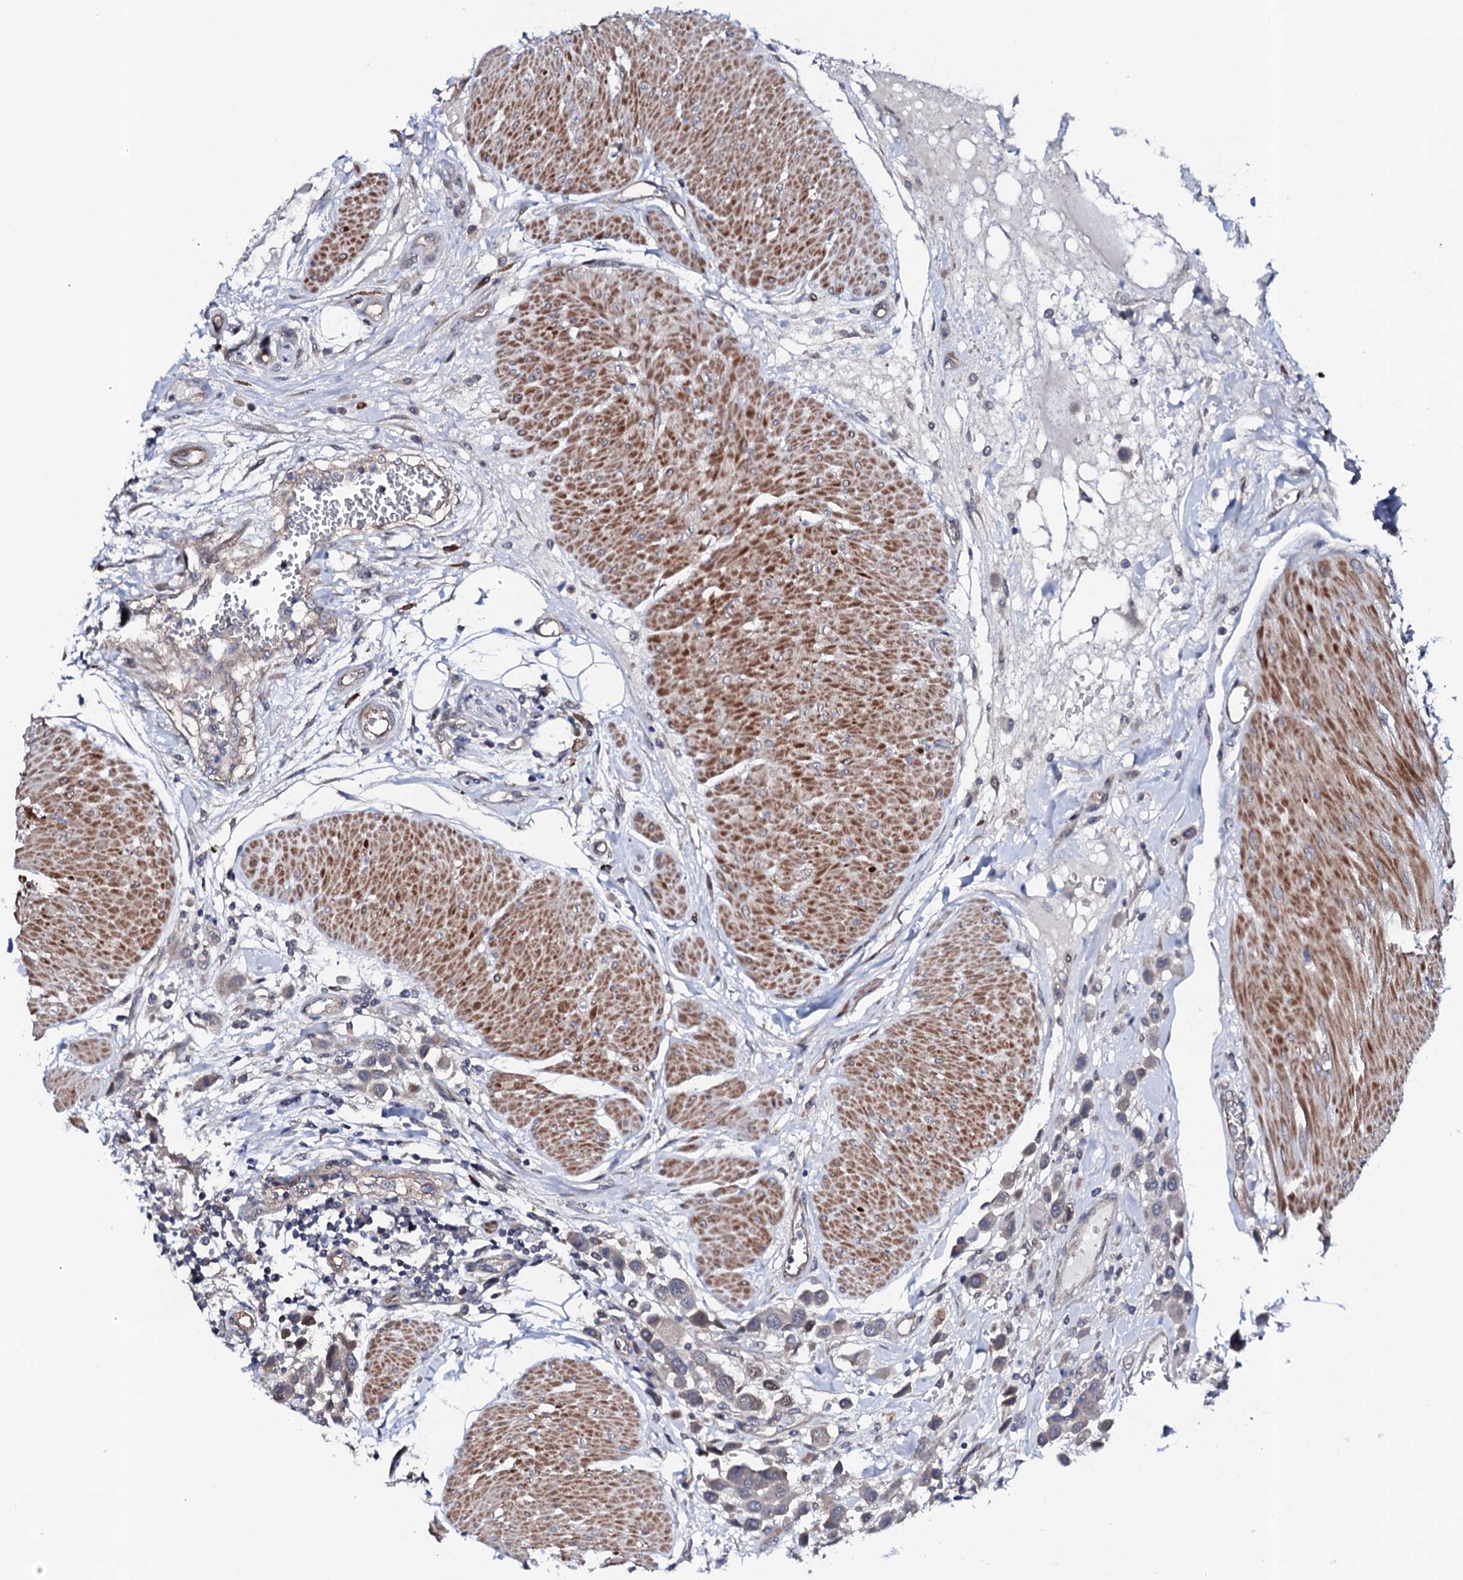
{"staining": {"intensity": "negative", "quantity": "none", "location": "none"}, "tissue": "urothelial cancer", "cell_type": "Tumor cells", "image_type": "cancer", "snomed": [{"axis": "morphology", "description": "Urothelial carcinoma, High grade"}, {"axis": "topography", "description": "Urinary bladder"}], "caption": "An immunohistochemistry image of high-grade urothelial carcinoma is shown. There is no staining in tumor cells of high-grade urothelial carcinoma. (DAB immunohistochemistry (IHC) with hematoxylin counter stain).", "gene": "CIAO2A", "patient": {"sex": "male", "age": 50}}